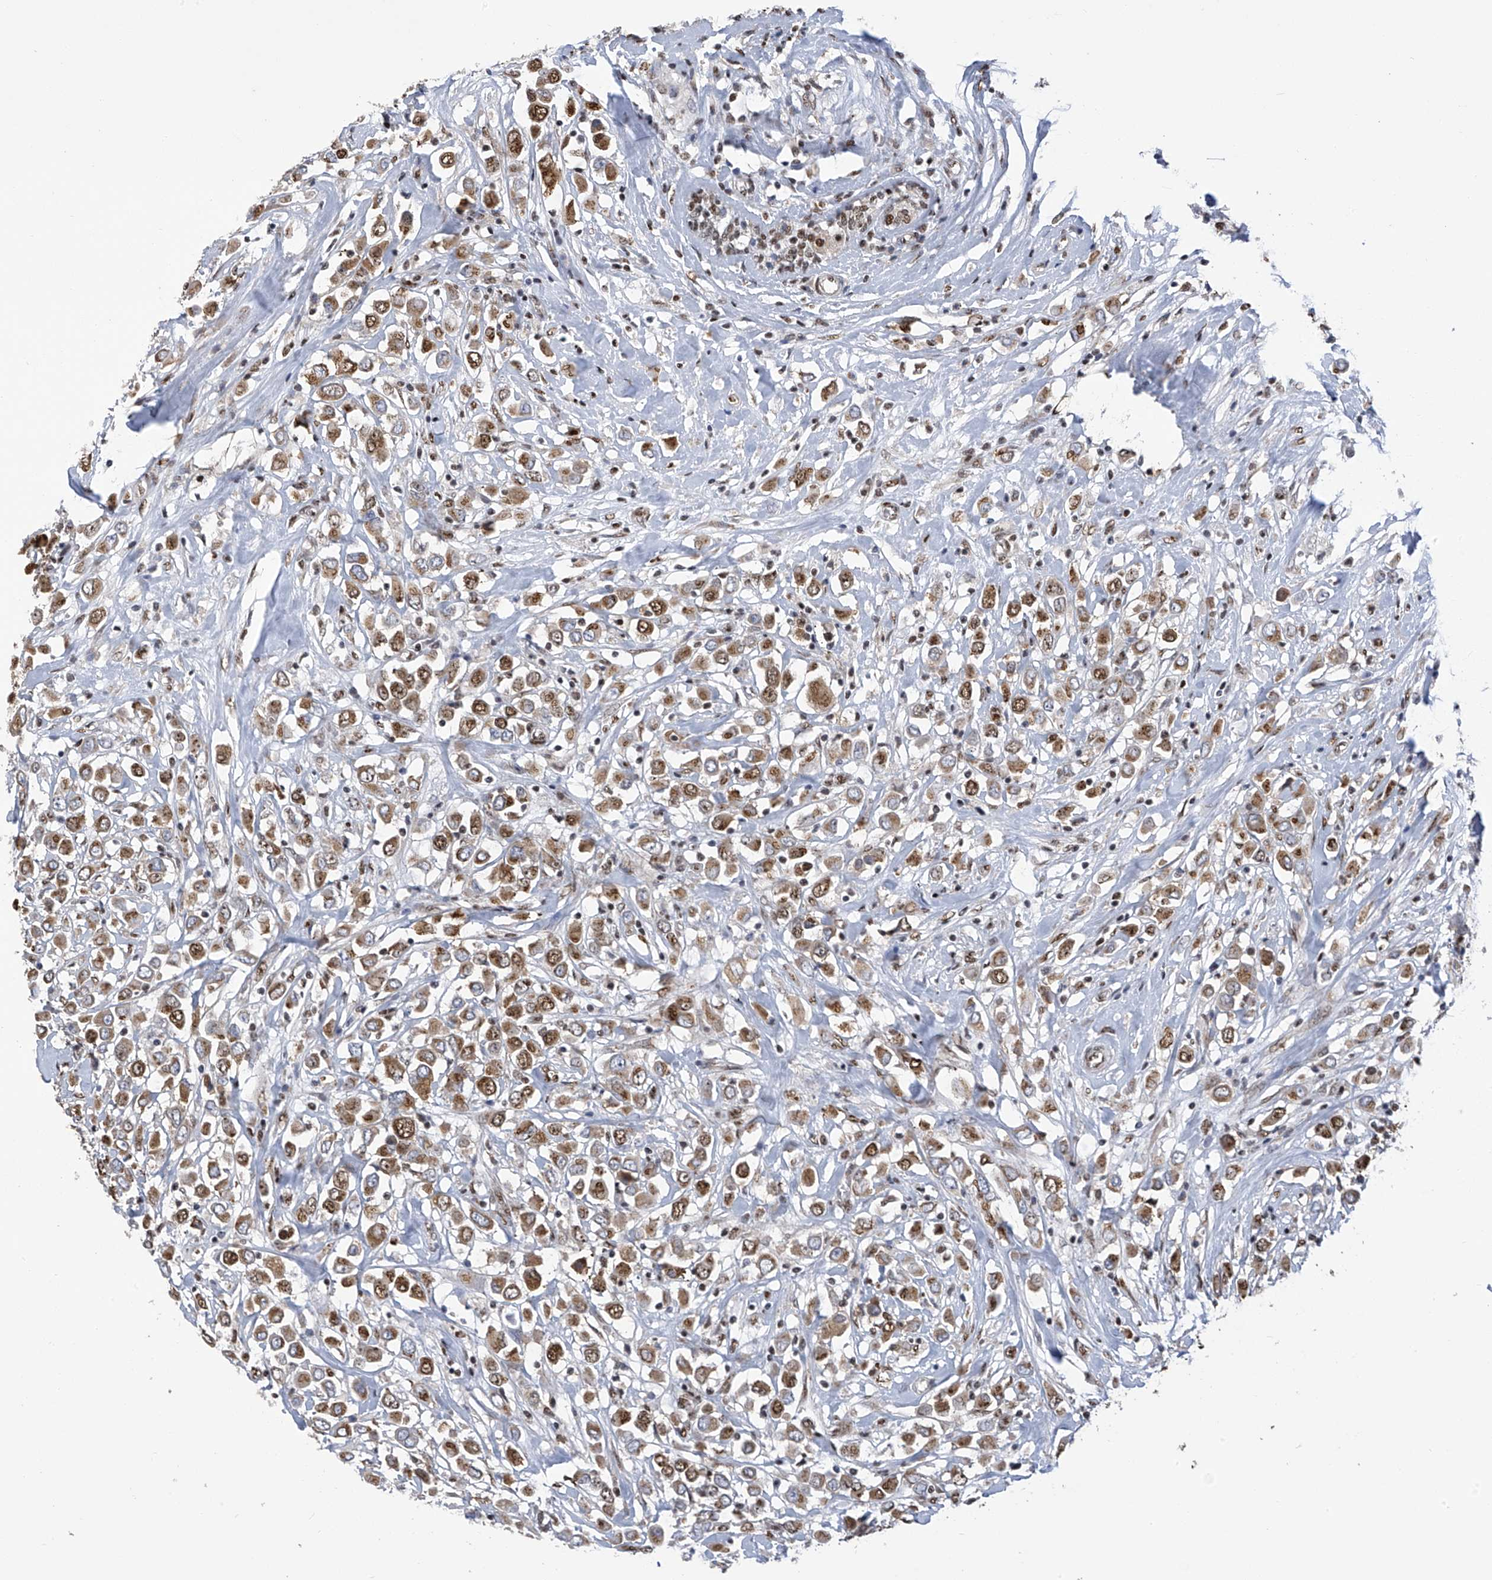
{"staining": {"intensity": "moderate", "quantity": ">75%", "location": "cytoplasmic/membranous,nuclear"}, "tissue": "breast cancer", "cell_type": "Tumor cells", "image_type": "cancer", "snomed": [{"axis": "morphology", "description": "Duct carcinoma"}, {"axis": "topography", "description": "Breast"}], "caption": "There is medium levels of moderate cytoplasmic/membranous and nuclear positivity in tumor cells of breast cancer (invasive ductal carcinoma), as demonstrated by immunohistochemical staining (brown color).", "gene": "APLF", "patient": {"sex": "female", "age": 61}}